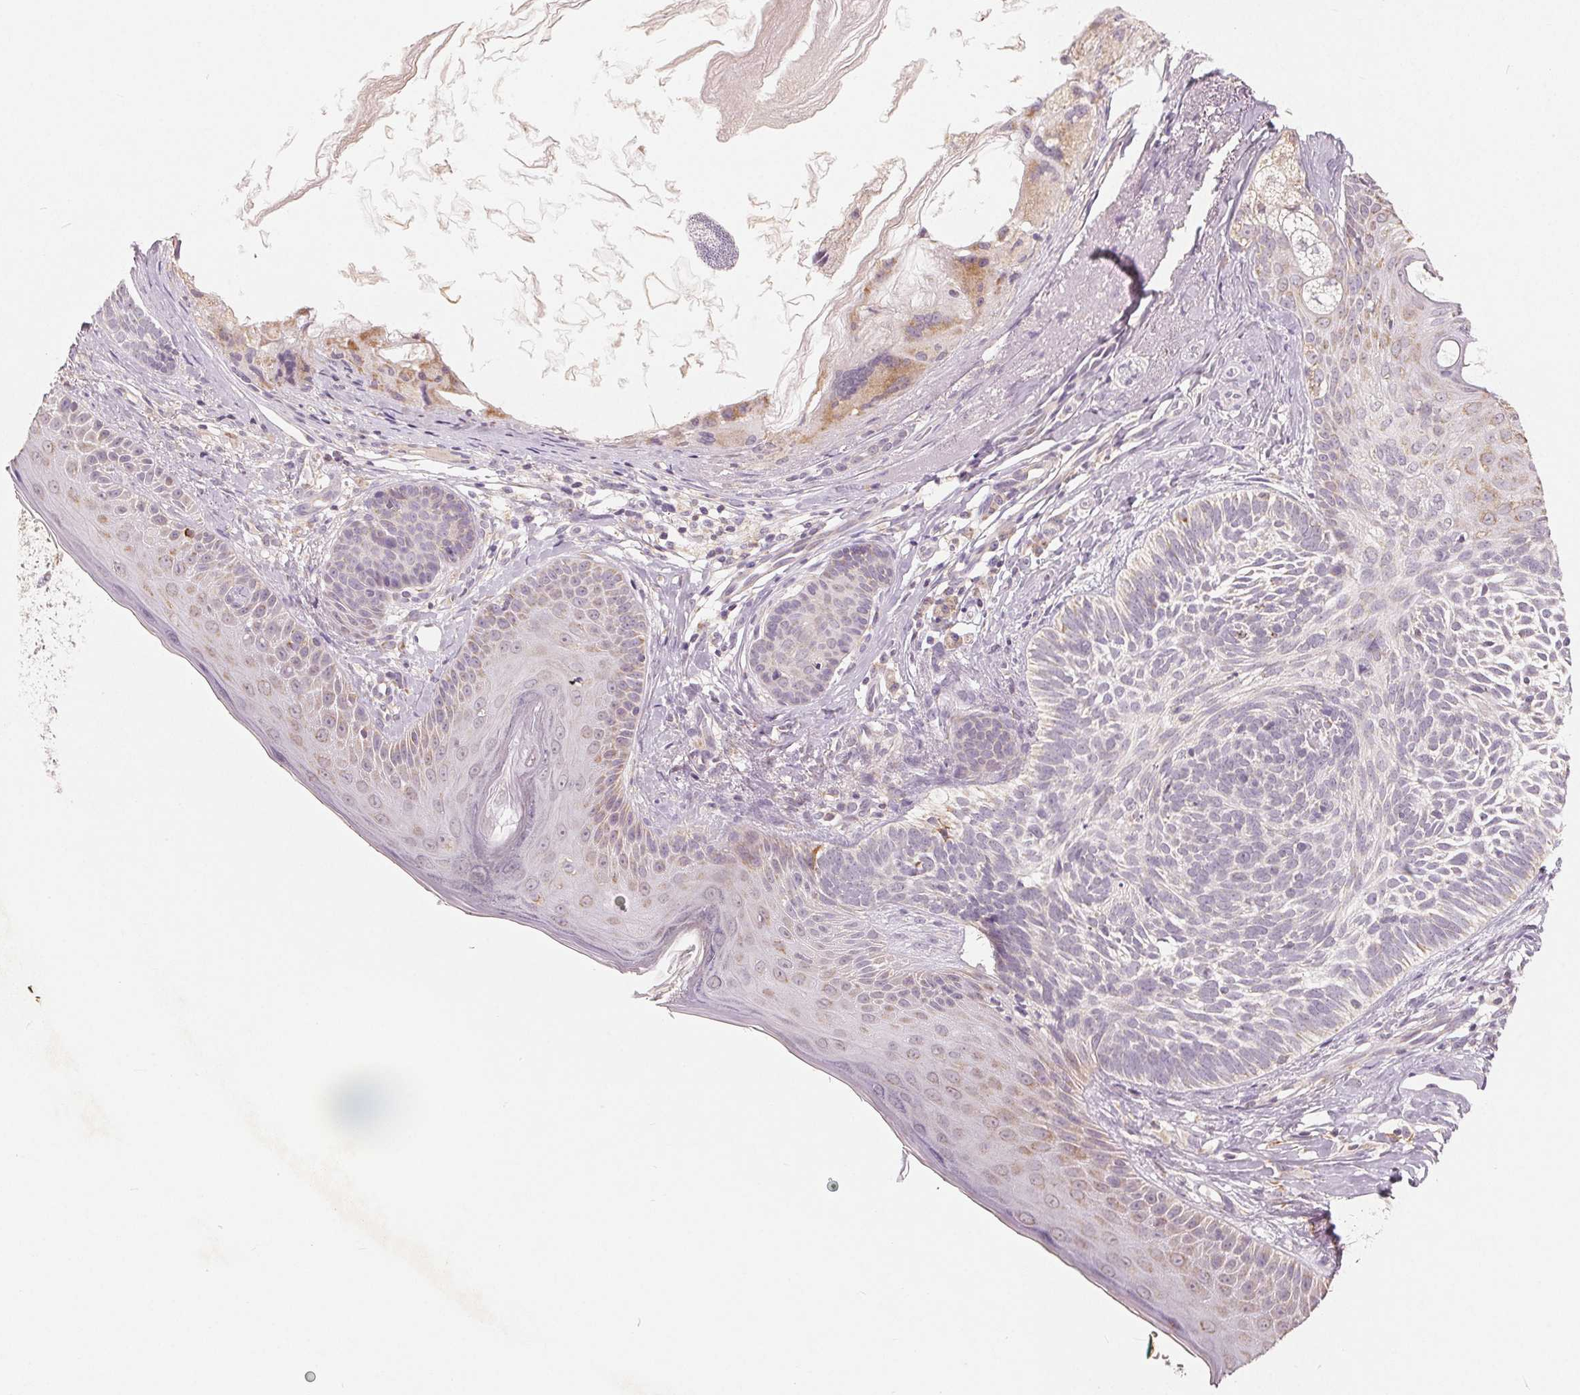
{"staining": {"intensity": "negative", "quantity": "none", "location": "none"}, "tissue": "skin cancer", "cell_type": "Tumor cells", "image_type": "cancer", "snomed": [{"axis": "morphology", "description": "Basal cell carcinoma"}, {"axis": "topography", "description": "Skin"}], "caption": "Immunohistochemical staining of skin basal cell carcinoma reveals no significant positivity in tumor cells.", "gene": "GHITM", "patient": {"sex": "female", "age": 74}}